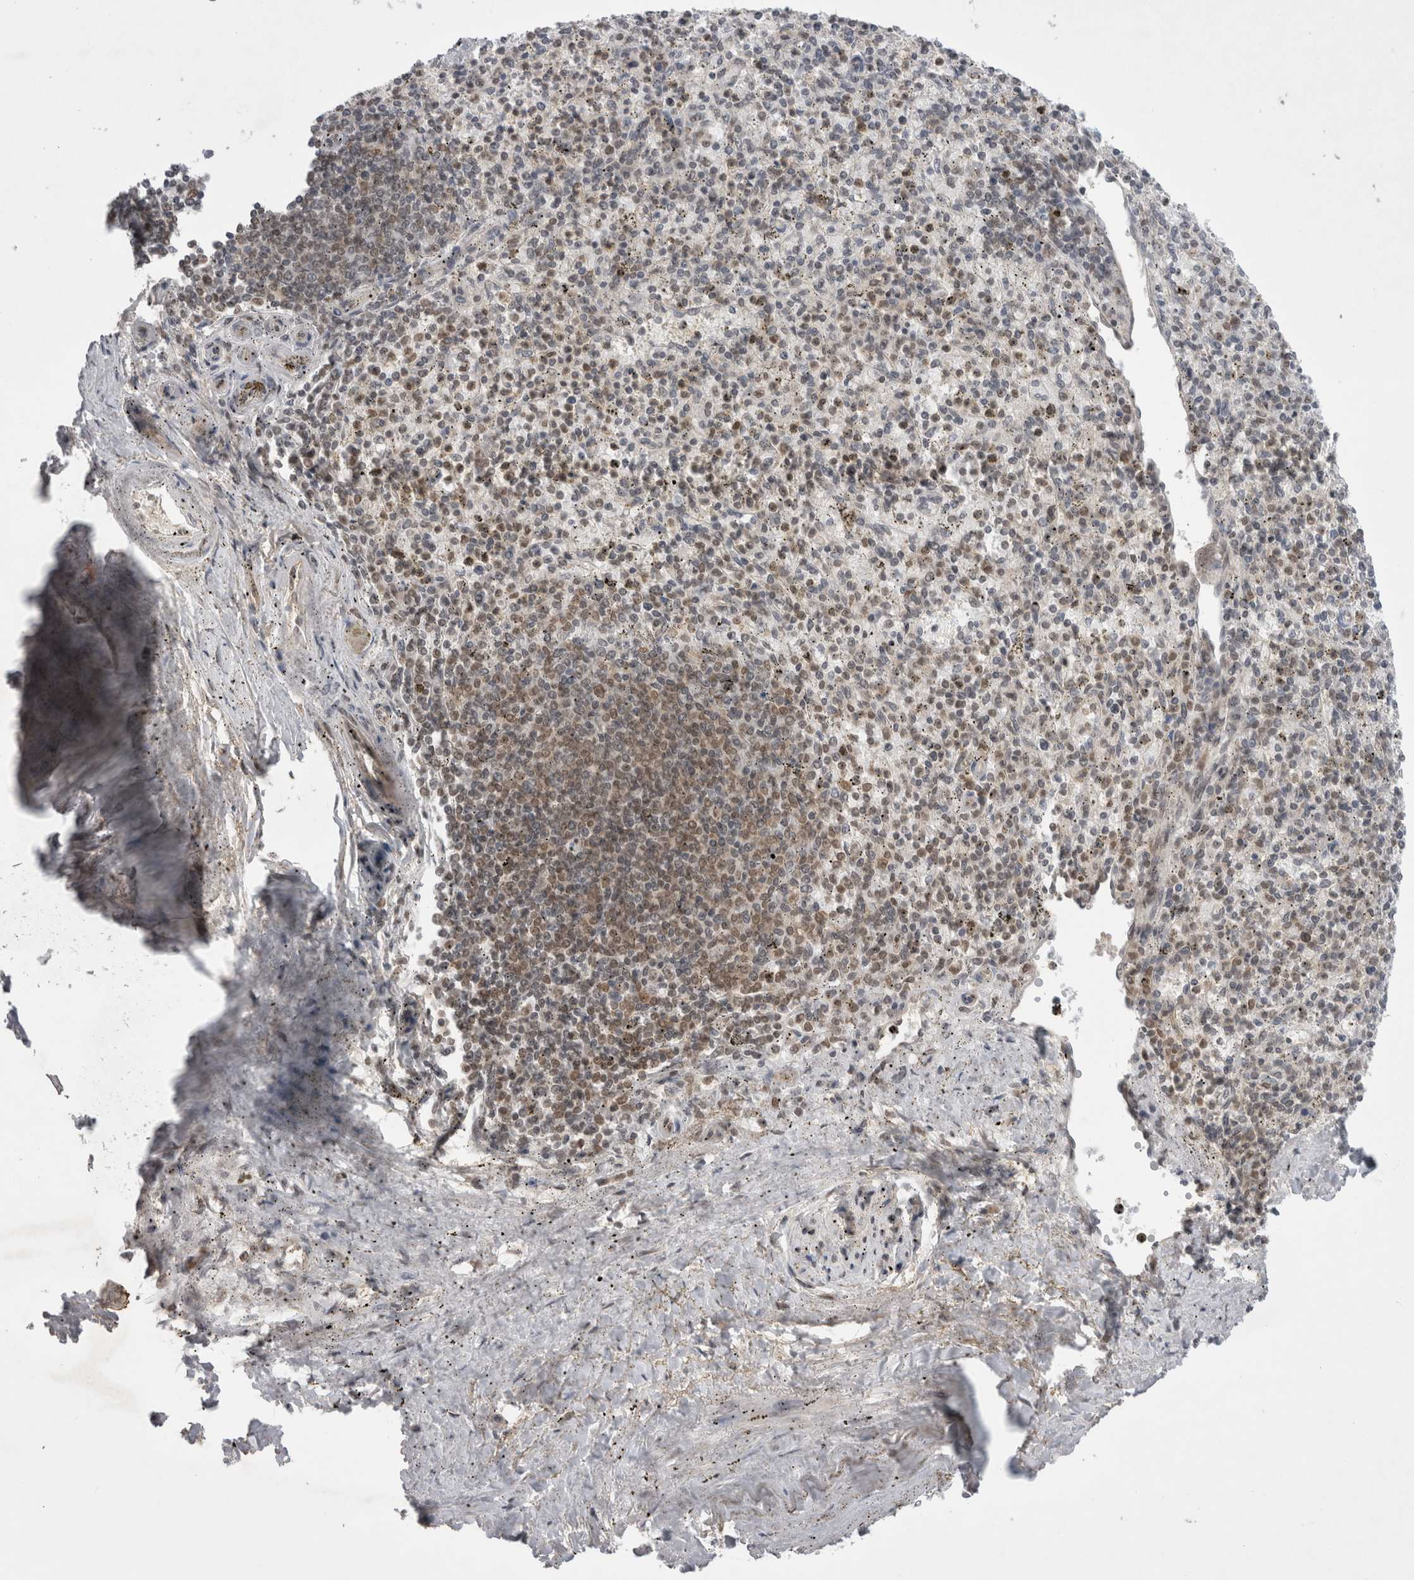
{"staining": {"intensity": "weak", "quantity": "<25%", "location": "nuclear"}, "tissue": "spleen", "cell_type": "Cells in red pulp", "image_type": "normal", "snomed": [{"axis": "morphology", "description": "Normal tissue, NOS"}, {"axis": "topography", "description": "Spleen"}], "caption": "This is an immunohistochemistry photomicrograph of benign human spleen. There is no positivity in cells in red pulp.", "gene": "ZNF341", "patient": {"sex": "male", "age": 72}}